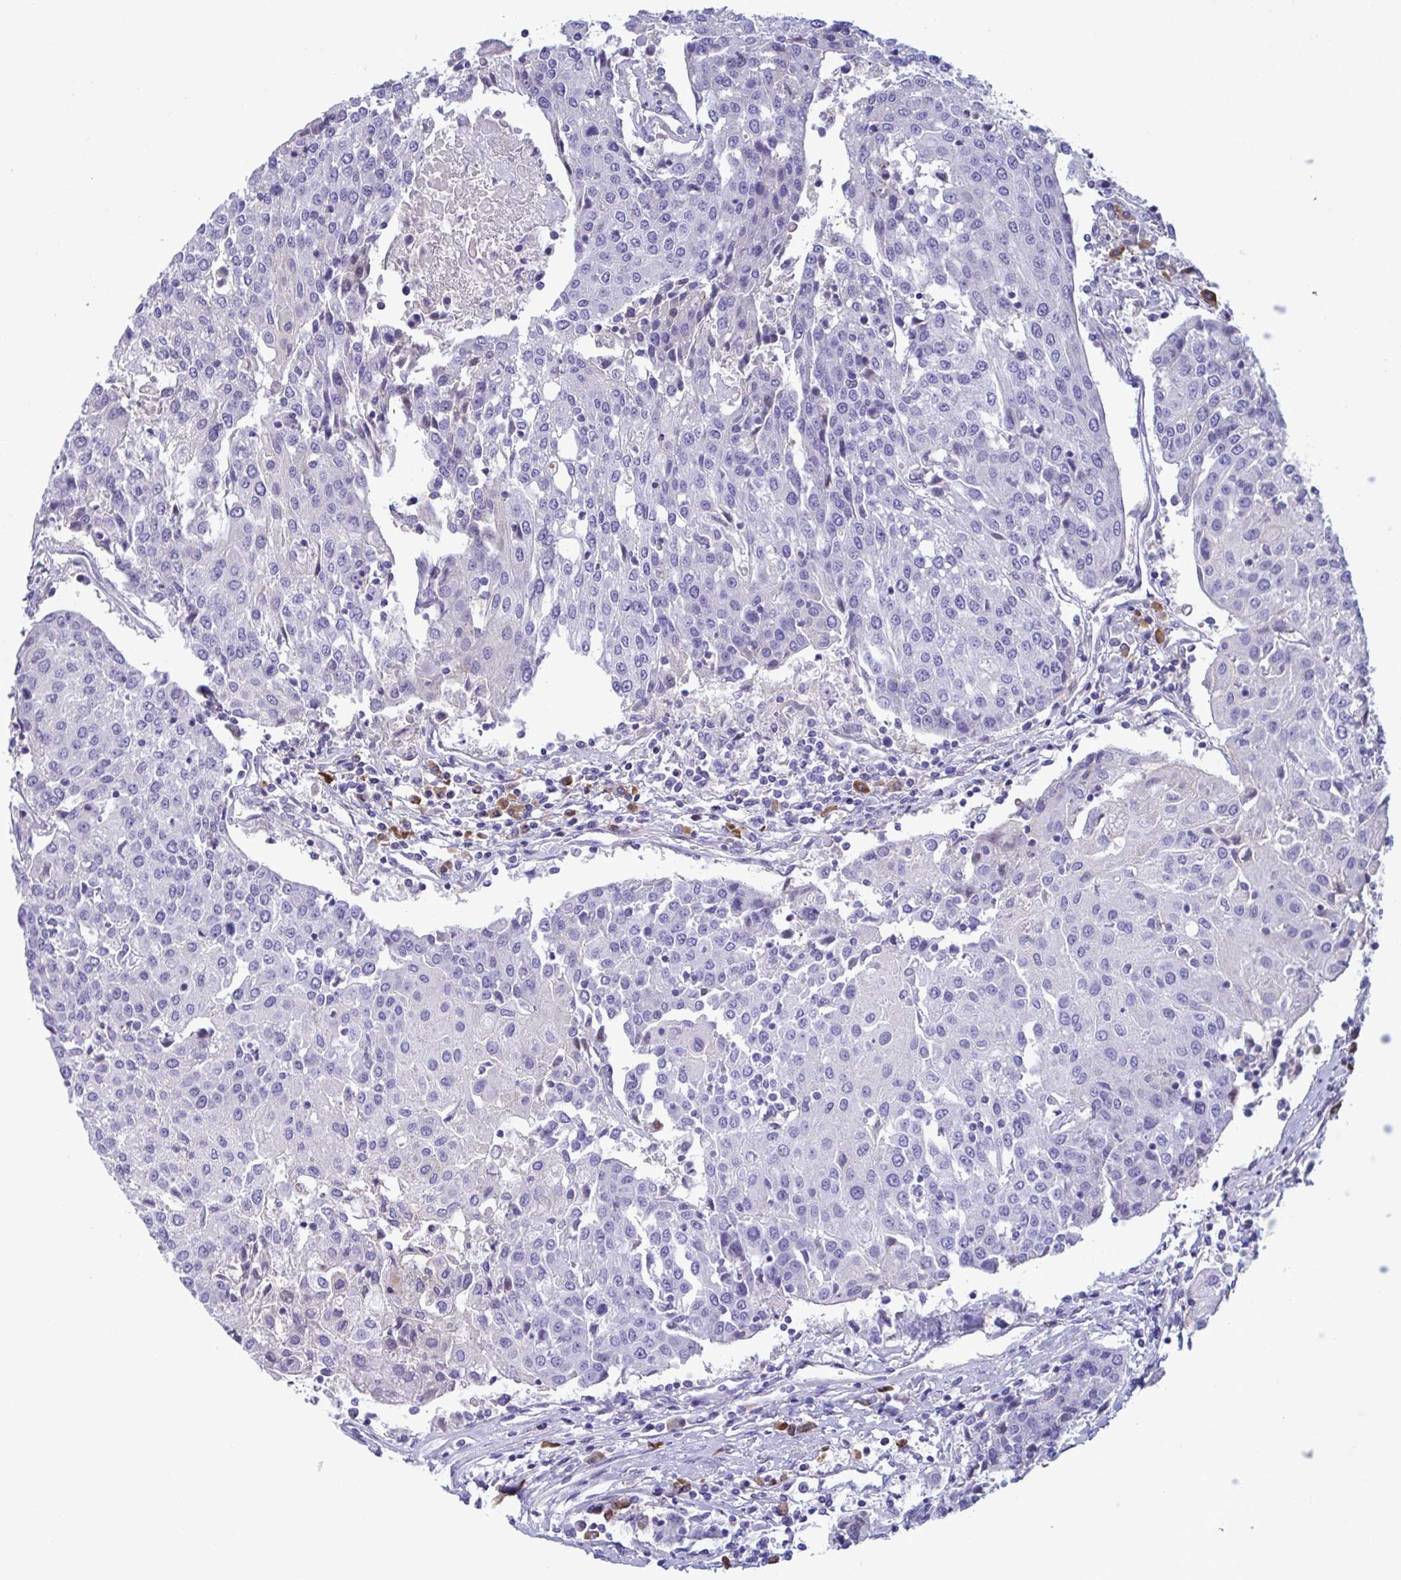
{"staining": {"intensity": "negative", "quantity": "none", "location": "none"}, "tissue": "urothelial cancer", "cell_type": "Tumor cells", "image_type": "cancer", "snomed": [{"axis": "morphology", "description": "Urothelial carcinoma, High grade"}, {"axis": "topography", "description": "Urinary bladder"}], "caption": "DAB (3,3'-diaminobenzidine) immunohistochemical staining of human urothelial carcinoma (high-grade) reveals no significant positivity in tumor cells.", "gene": "MS4A14", "patient": {"sex": "female", "age": 85}}